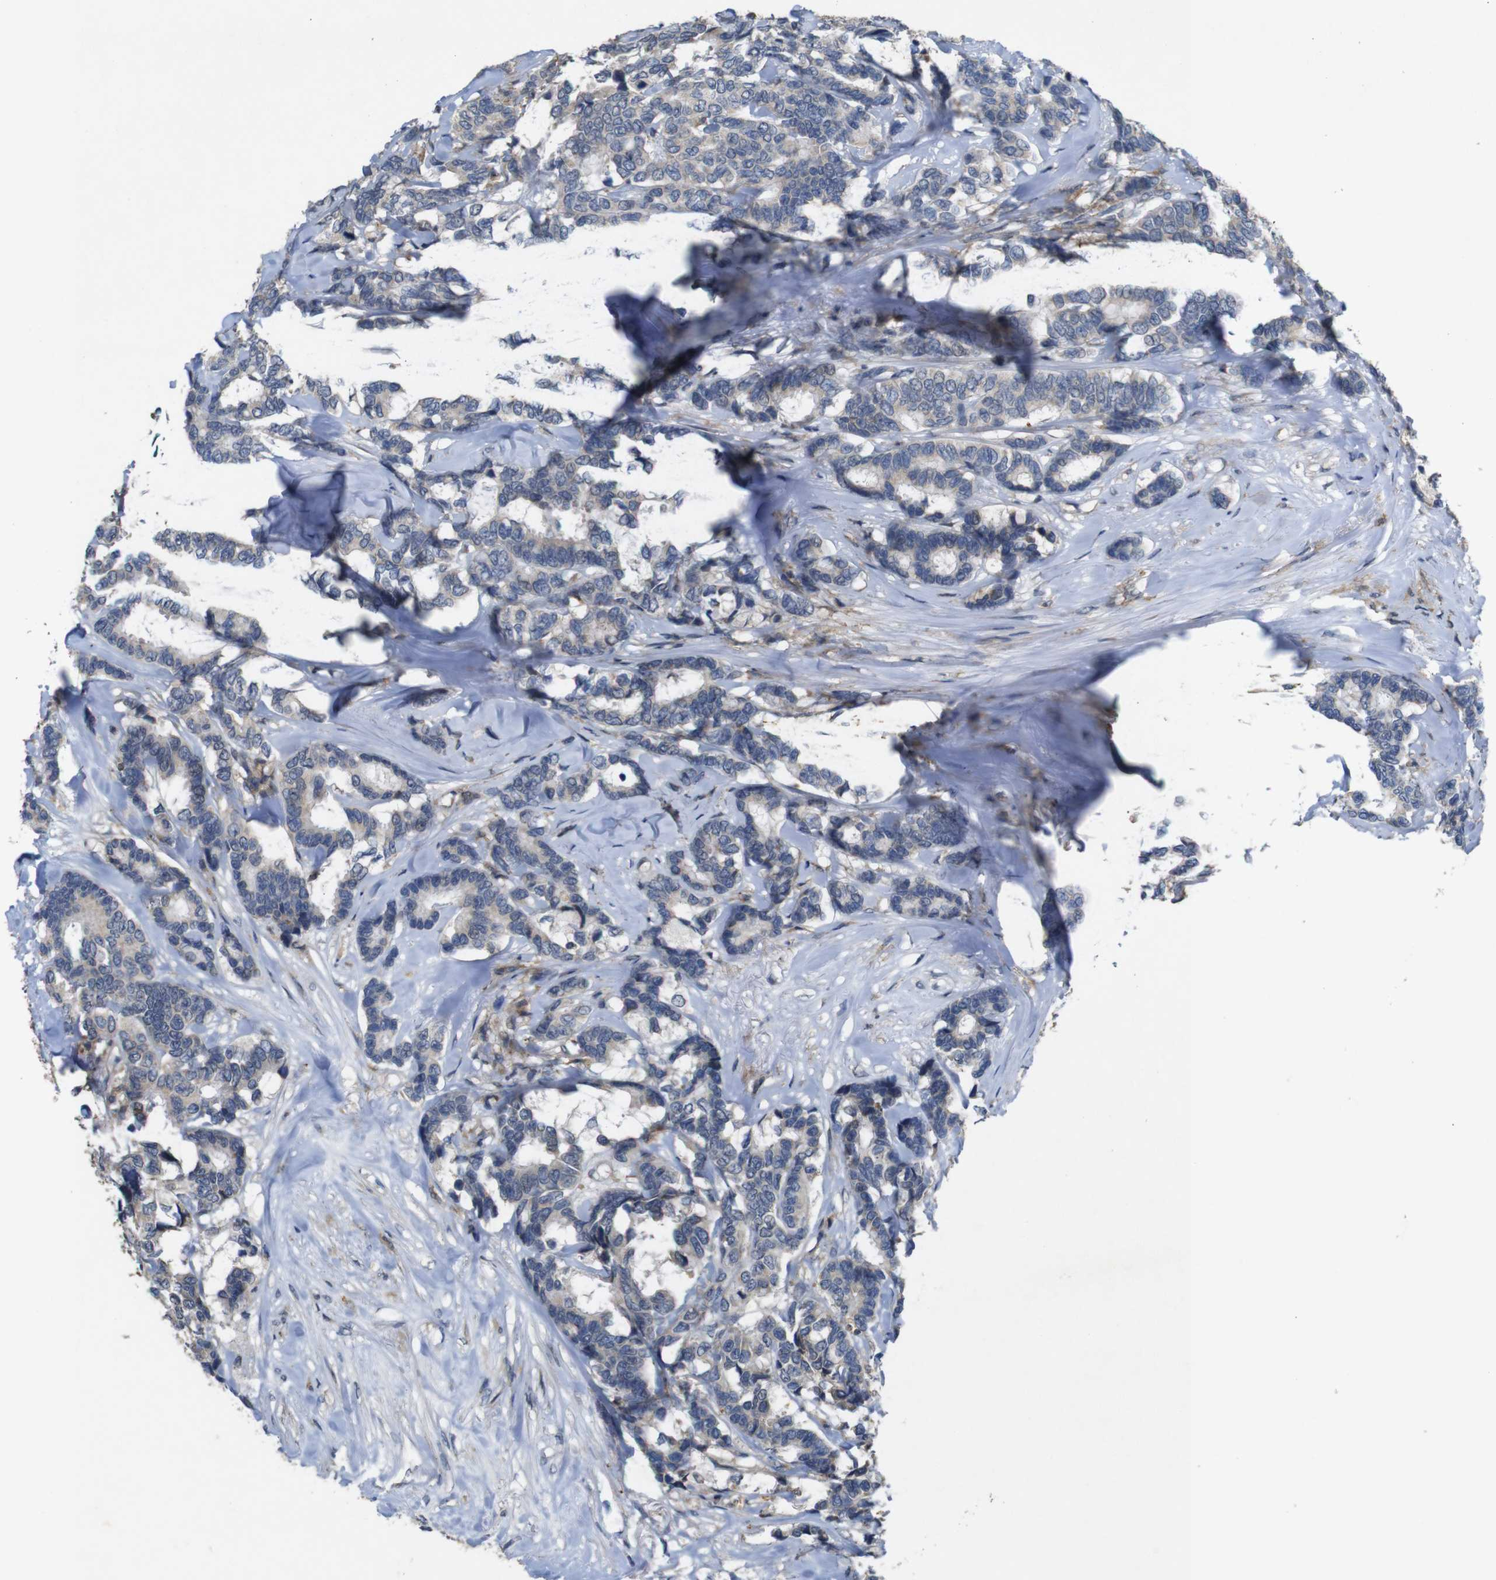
{"staining": {"intensity": "weak", "quantity": "<25%", "location": "cytoplasmic/membranous"}, "tissue": "breast cancer", "cell_type": "Tumor cells", "image_type": "cancer", "snomed": [{"axis": "morphology", "description": "Duct carcinoma"}, {"axis": "topography", "description": "Breast"}], "caption": "IHC of breast cancer (infiltrating ductal carcinoma) reveals no expression in tumor cells.", "gene": "MAGI2", "patient": {"sex": "female", "age": 87}}